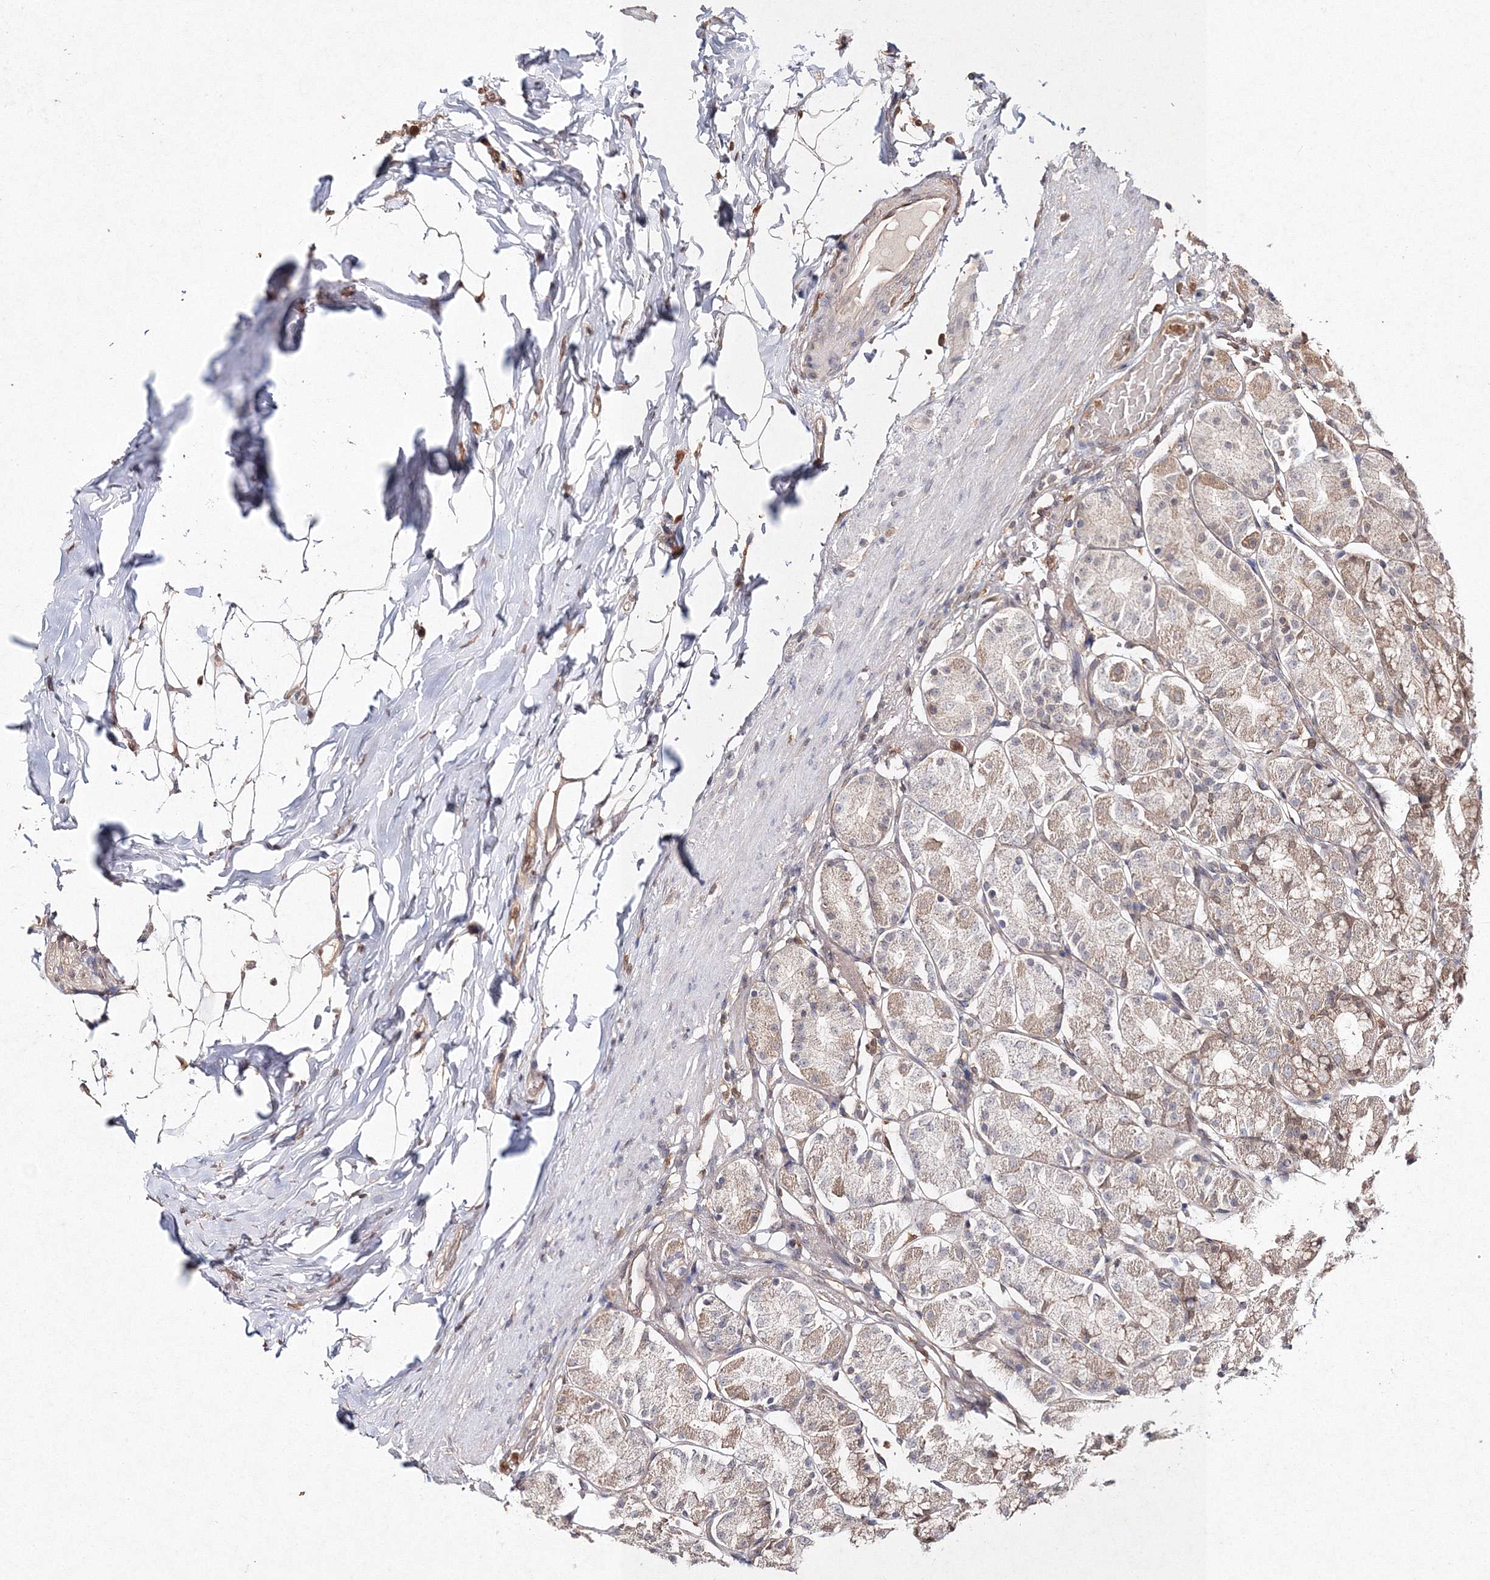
{"staining": {"intensity": "weak", "quantity": "25%-75%", "location": "cytoplasmic/membranous,nuclear"}, "tissue": "stomach", "cell_type": "Glandular cells", "image_type": "normal", "snomed": [{"axis": "morphology", "description": "Normal tissue, NOS"}, {"axis": "topography", "description": "Stomach, upper"}], "caption": "Immunohistochemistry (IHC) (DAB (3,3'-diaminobenzidine)) staining of normal stomach displays weak cytoplasmic/membranous,nuclear protein expression in approximately 25%-75% of glandular cells. (Stains: DAB in brown, nuclei in blue, Microscopy: brightfield microscopy at high magnification).", "gene": "S100A11", "patient": {"sex": "male", "age": 68}}